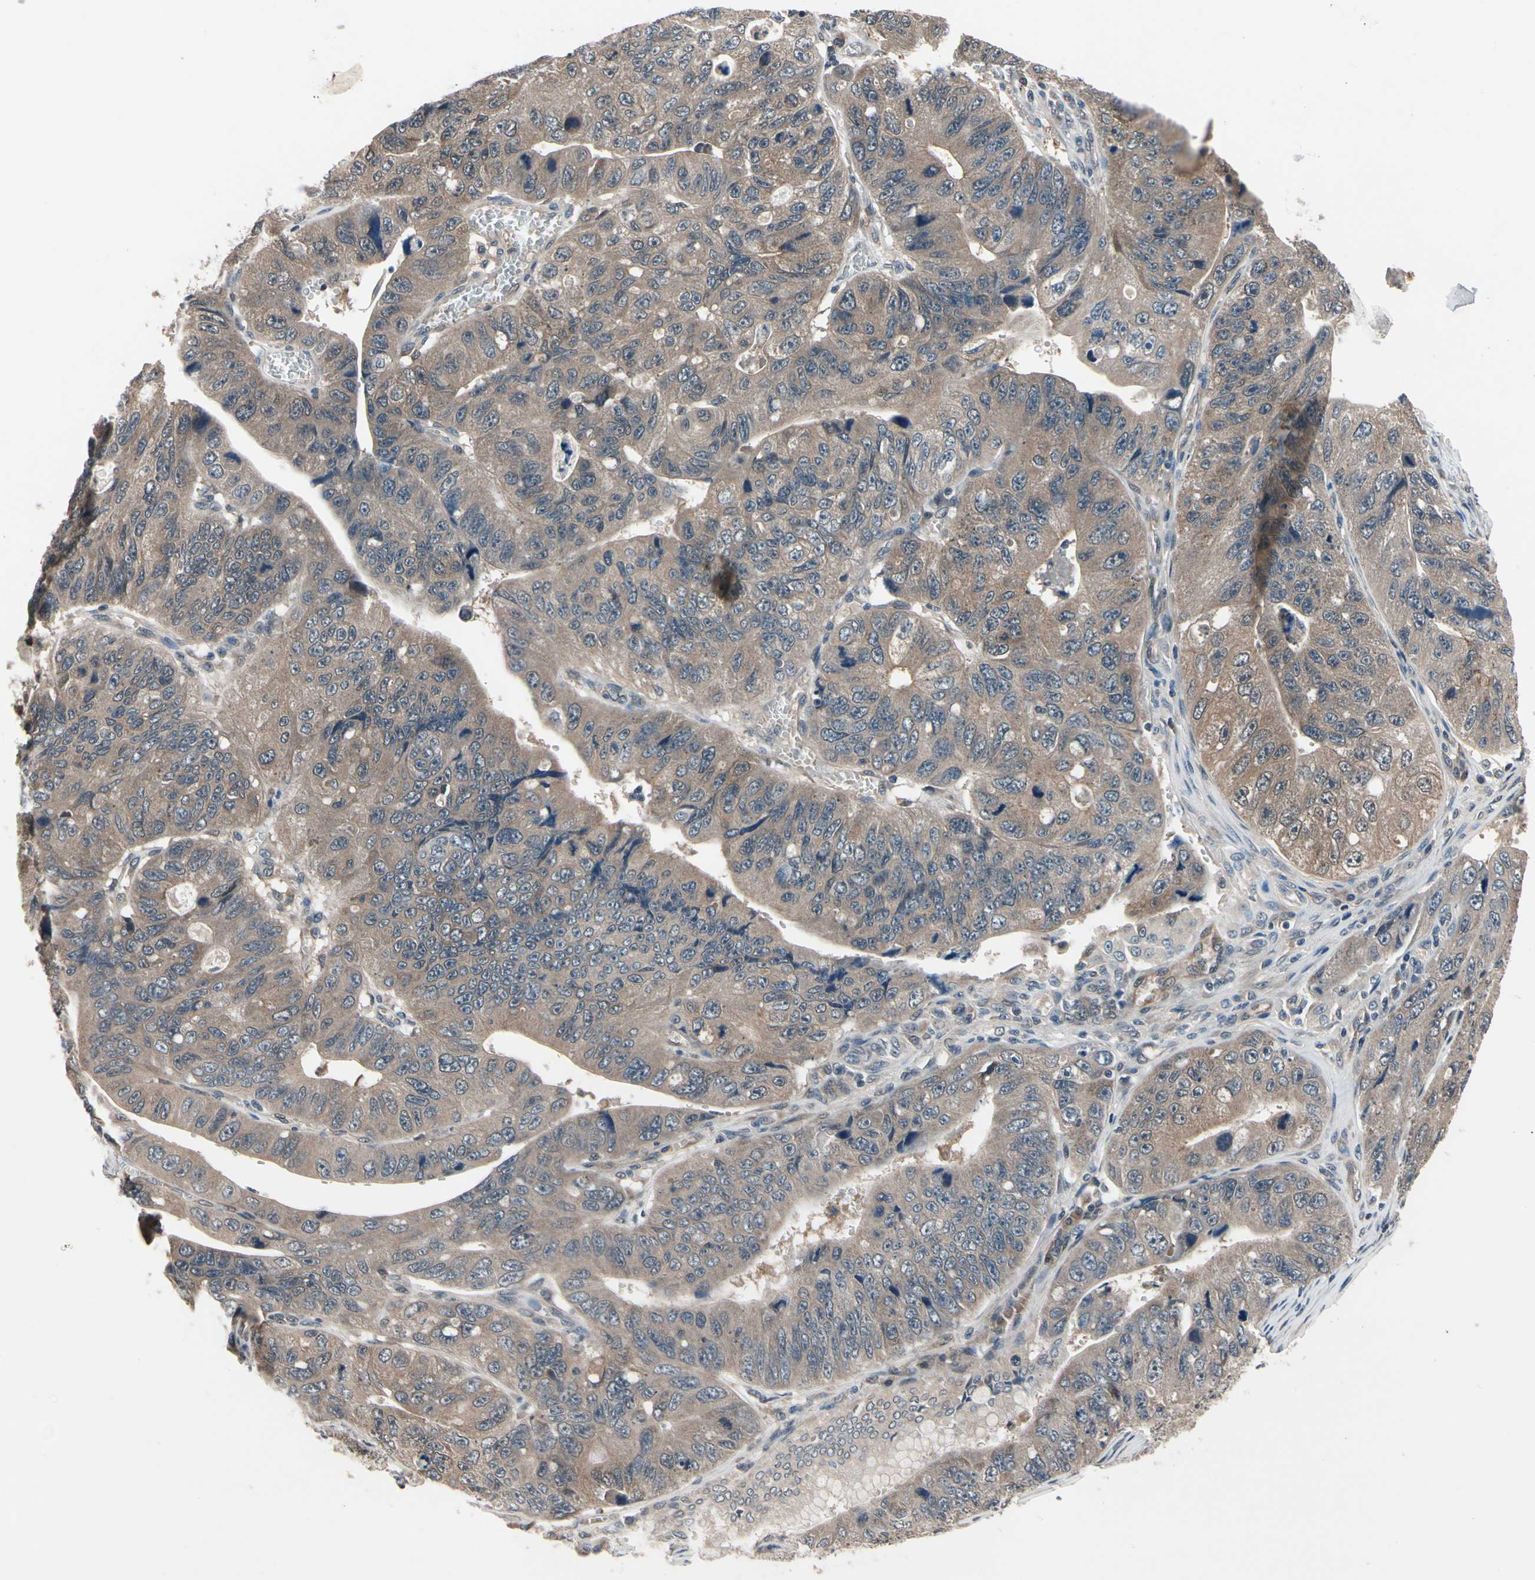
{"staining": {"intensity": "moderate", "quantity": ">75%", "location": "cytoplasmic/membranous"}, "tissue": "stomach cancer", "cell_type": "Tumor cells", "image_type": "cancer", "snomed": [{"axis": "morphology", "description": "Adenocarcinoma, NOS"}, {"axis": "topography", "description": "Stomach"}], "caption": "Tumor cells demonstrate moderate cytoplasmic/membranous expression in about >75% of cells in stomach cancer (adenocarcinoma). The staining was performed using DAB (3,3'-diaminobenzidine) to visualize the protein expression in brown, while the nuclei were stained in blue with hematoxylin (Magnification: 20x).", "gene": "PRDX6", "patient": {"sex": "male", "age": 59}}